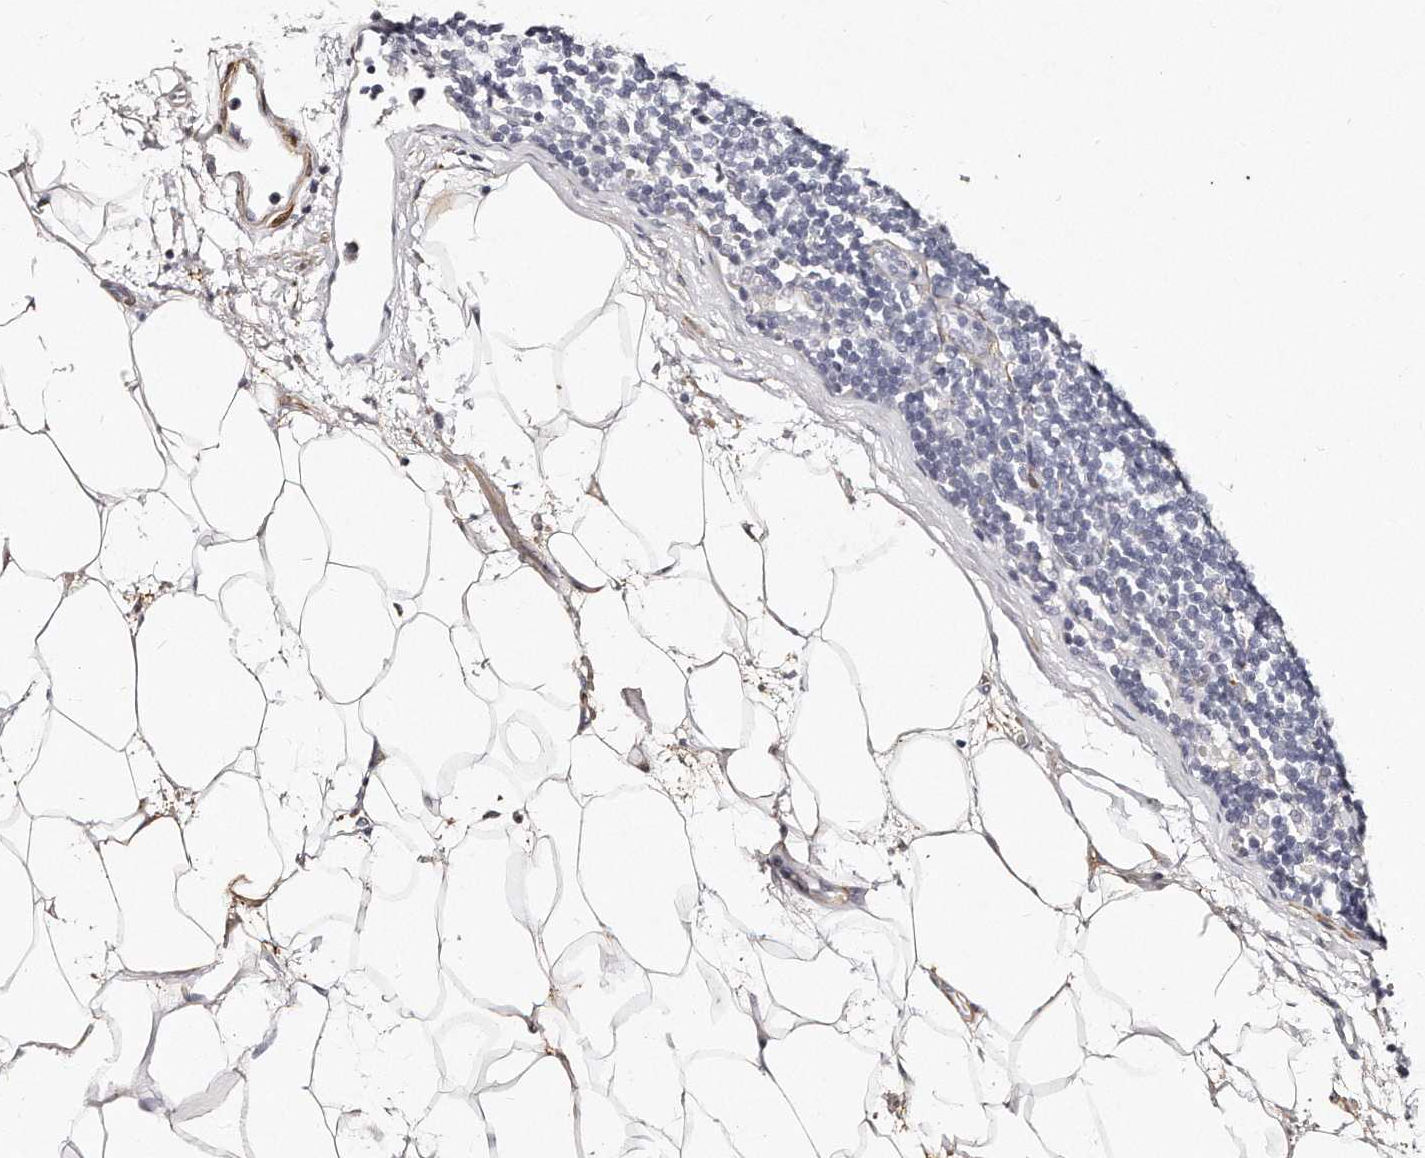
{"staining": {"intensity": "negative", "quantity": "none", "location": "none"}, "tissue": "lymphoma", "cell_type": "Tumor cells", "image_type": "cancer", "snomed": [{"axis": "morphology", "description": "Malignant lymphoma, non-Hodgkin's type, Low grade"}, {"axis": "topography", "description": "Lymph node"}], "caption": "Human lymphoma stained for a protein using IHC demonstrates no staining in tumor cells.", "gene": "LMOD1", "patient": {"sex": "female", "age": 53}}